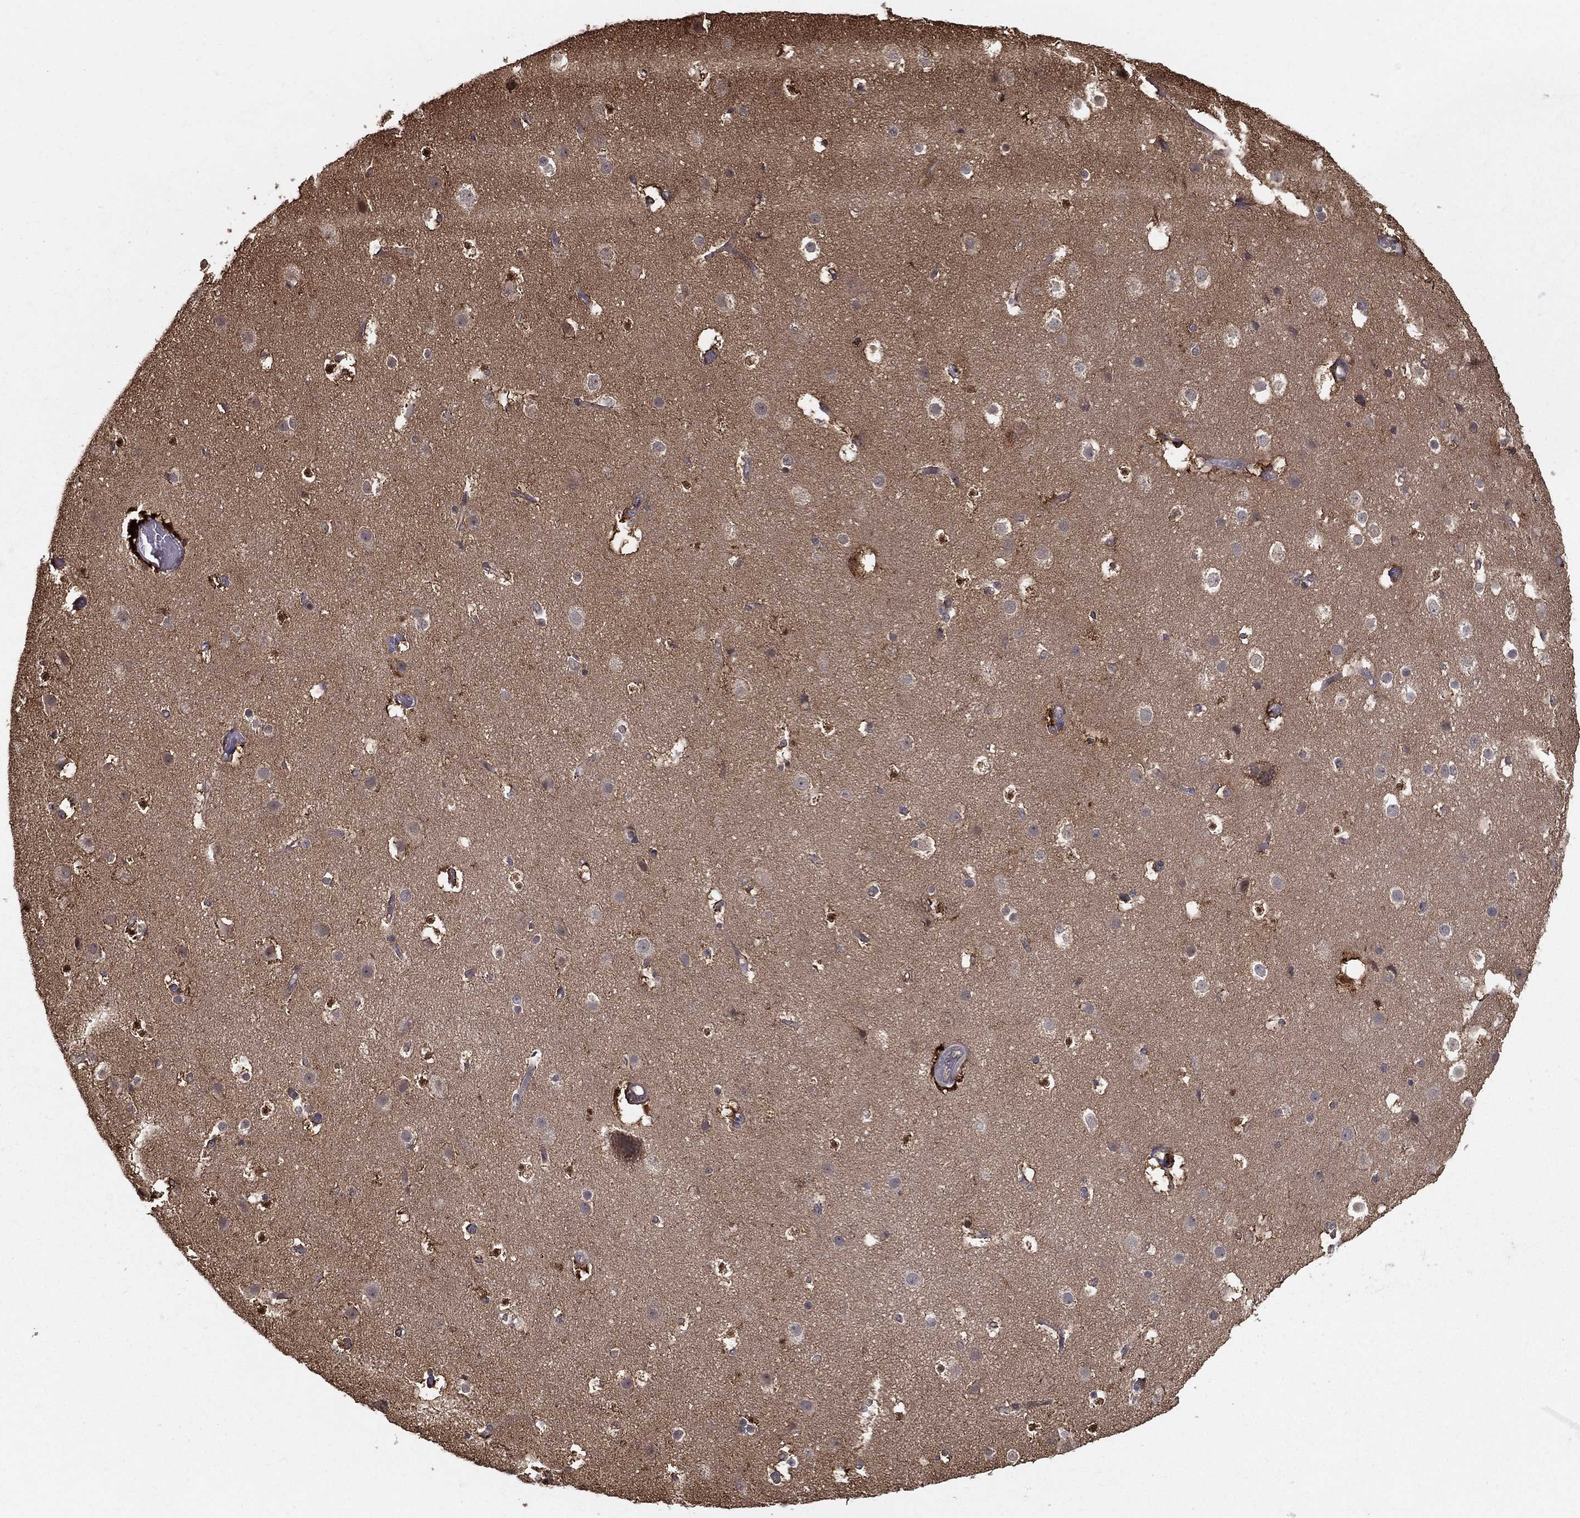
{"staining": {"intensity": "moderate", "quantity": "<25%", "location": "cytoplasmic/membranous"}, "tissue": "cerebral cortex", "cell_type": "Endothelial cells", "image_type": "normal", "snomed": [{"axis": "morphology", "description": "Normal tissue, NOS"}, {"axis": "topography", "description": "Cerebral cortex"}], "caption": "Protein expression analysis of normal cerebral cortex demonstrates moderate cytoplasmic/membranous staining in about <25% of endothelial cells. The protein of interest is shown in brown color, while the nuclei are stained blue.", "gene": "SLC6A6", "patient": {"sex": "female", "age": 52}}